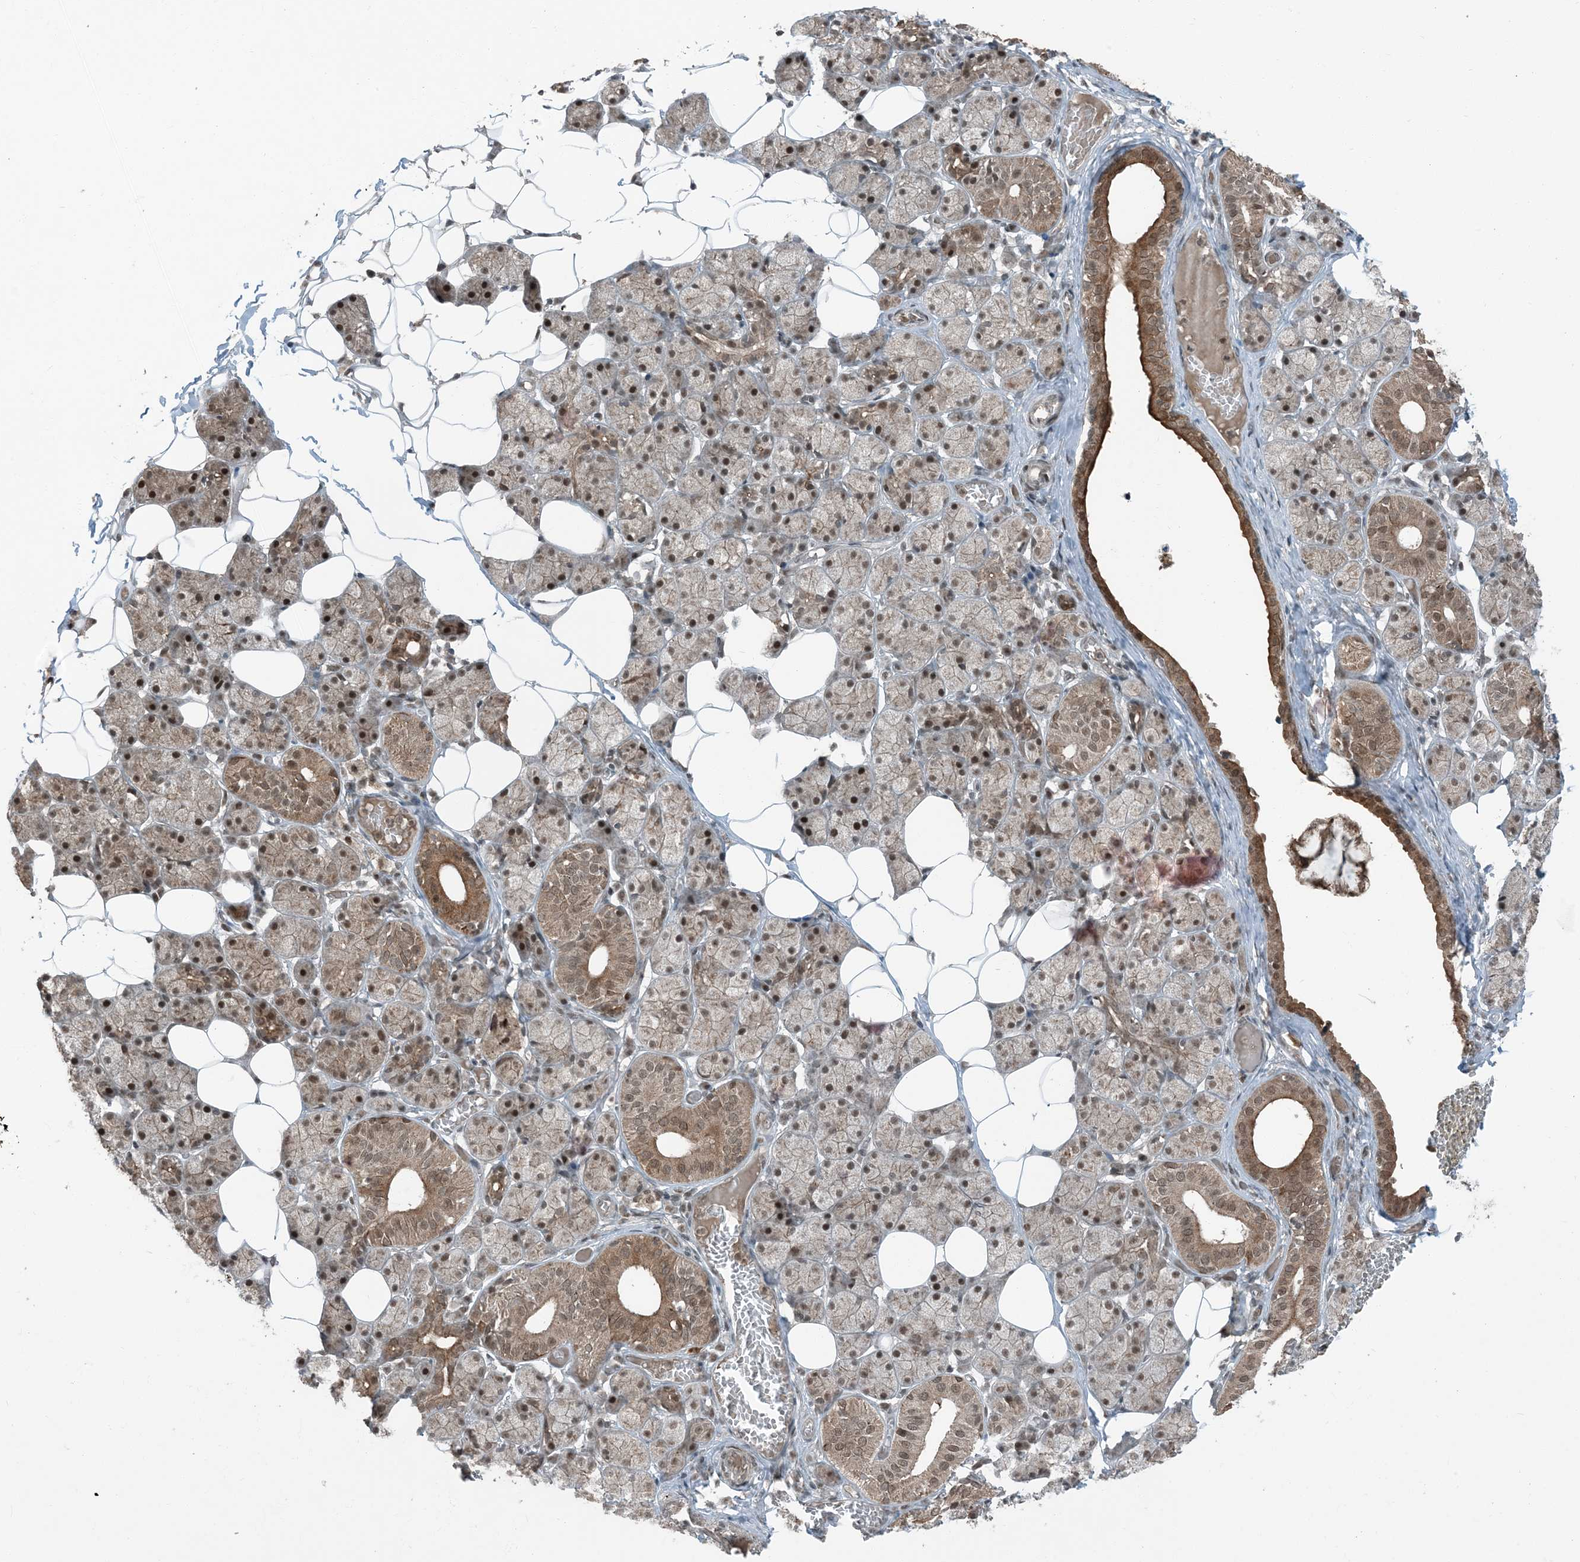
{"staining": {"intensity": "moderate", "quantity": ">75%", "location": "cytoplasmic/membranous,nuclear"}, "tissue": "salivary gland", "cell_type": "Glandular cells", "image_type": "normal", "snomed": [{"axis": "morphology", "description": "Normal tissue, NOS"}, {"axis": "topography", "description": "Salivary gland"}], "caption": "IHC (DAB (3,3'-diaminobenzidine)) staining of normal salivary gland displays moderate cytoplasmic/membranous,nuclear protein positivity in approximately >75% of glandular cells.", "gene": "TRAPPC12", "patient": {"sex": "female", "age": 33}}